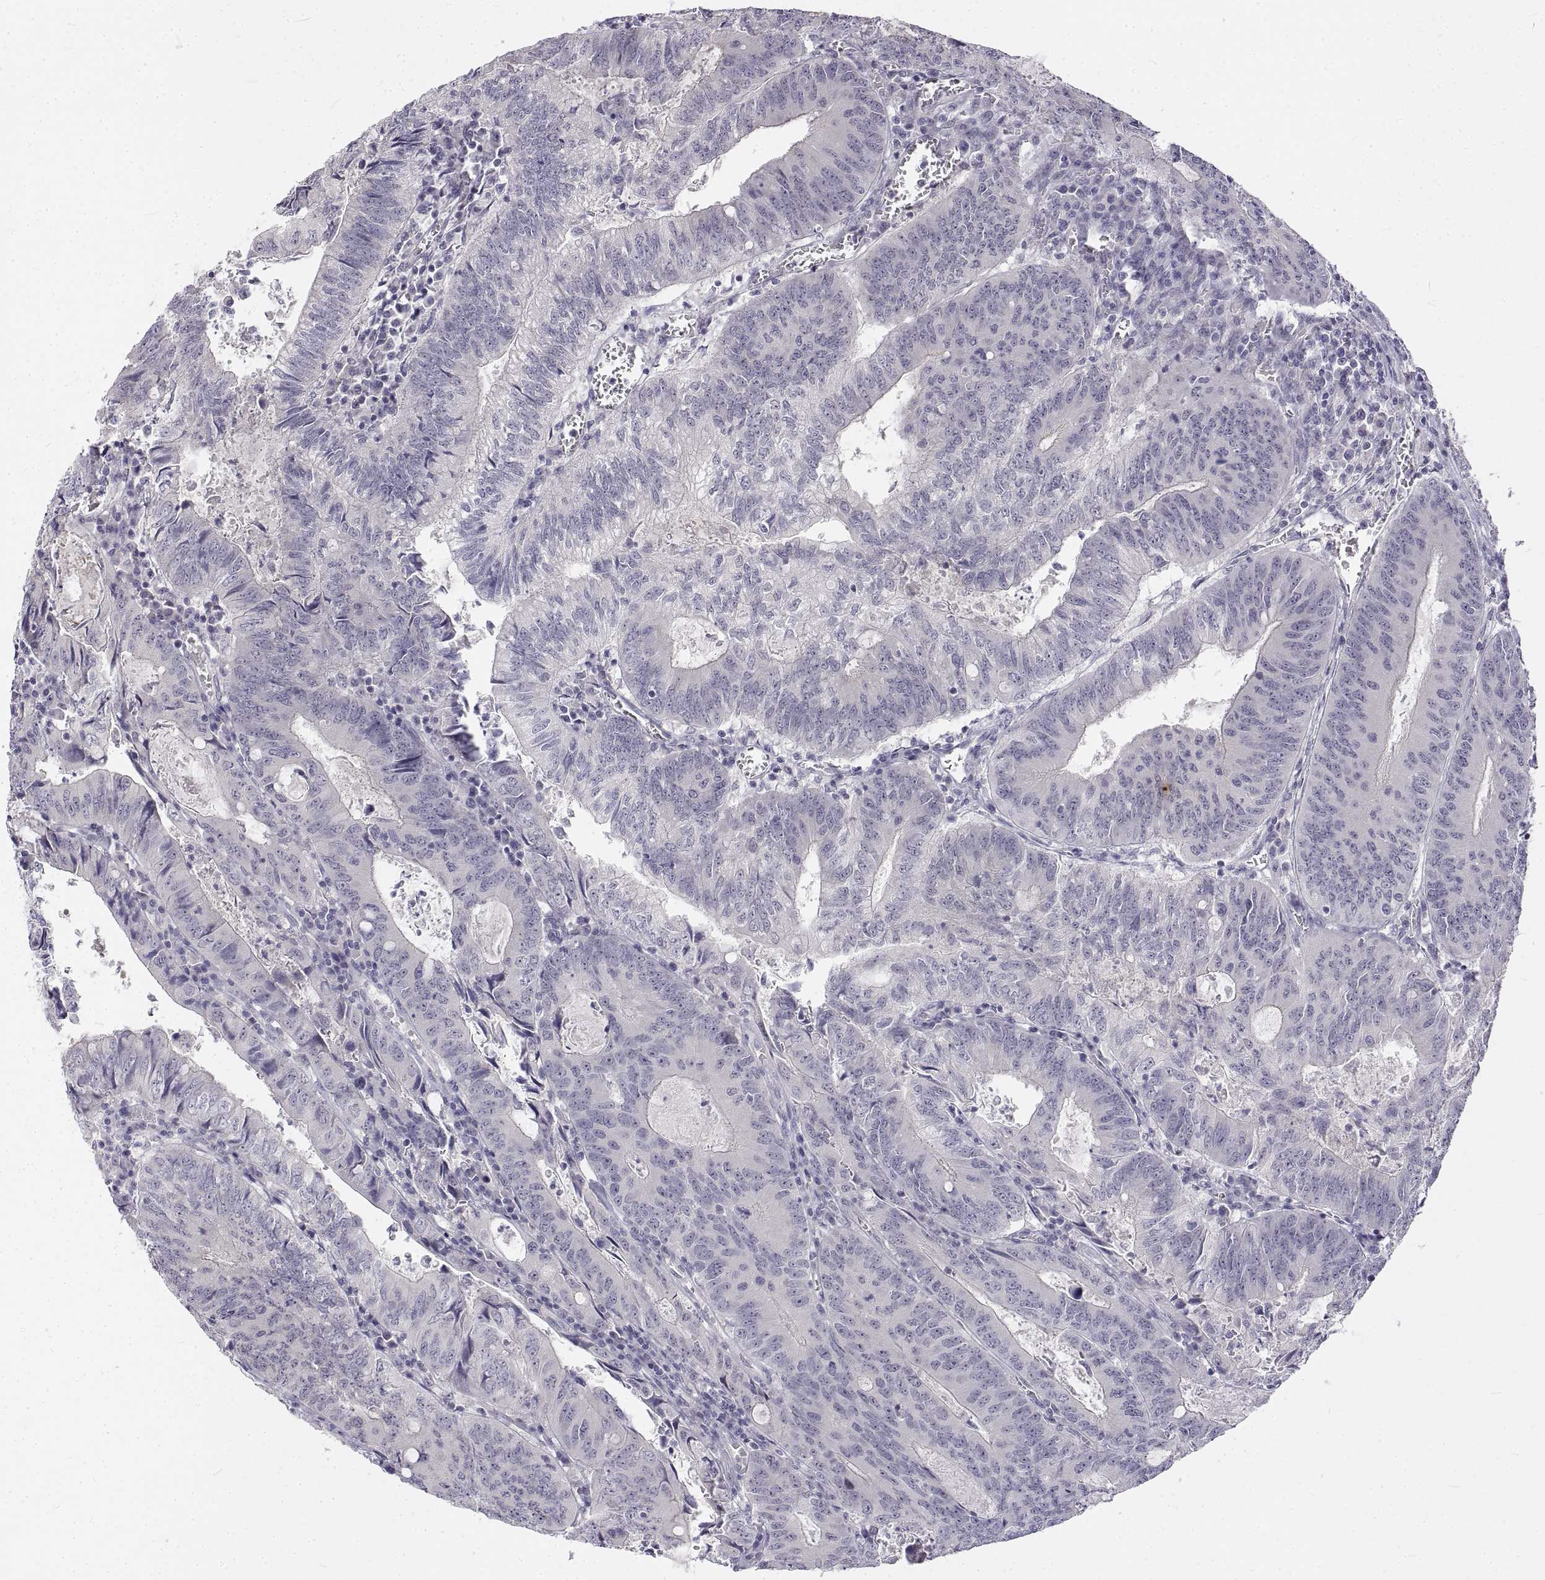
{"staining": {"intensity": "negative", "quantity": "none", "location": "none"}, "tissue": "colorectal cancer", "cell_type": "Tumor cells", "image_type": "cancer", "snomed": [{"axis": "morphology", "description": "Adenocarcinoma, NOS"}, {"axis": "topography", "description": "Colon"}], "caption": "Colorectal cancer (adenocarcinoma) stained for a protein using immunohistochemistry (IHC) shows no expression tumor cells.", "gene": "ANO2", "patient": {"sex": "male", "age": 67}}